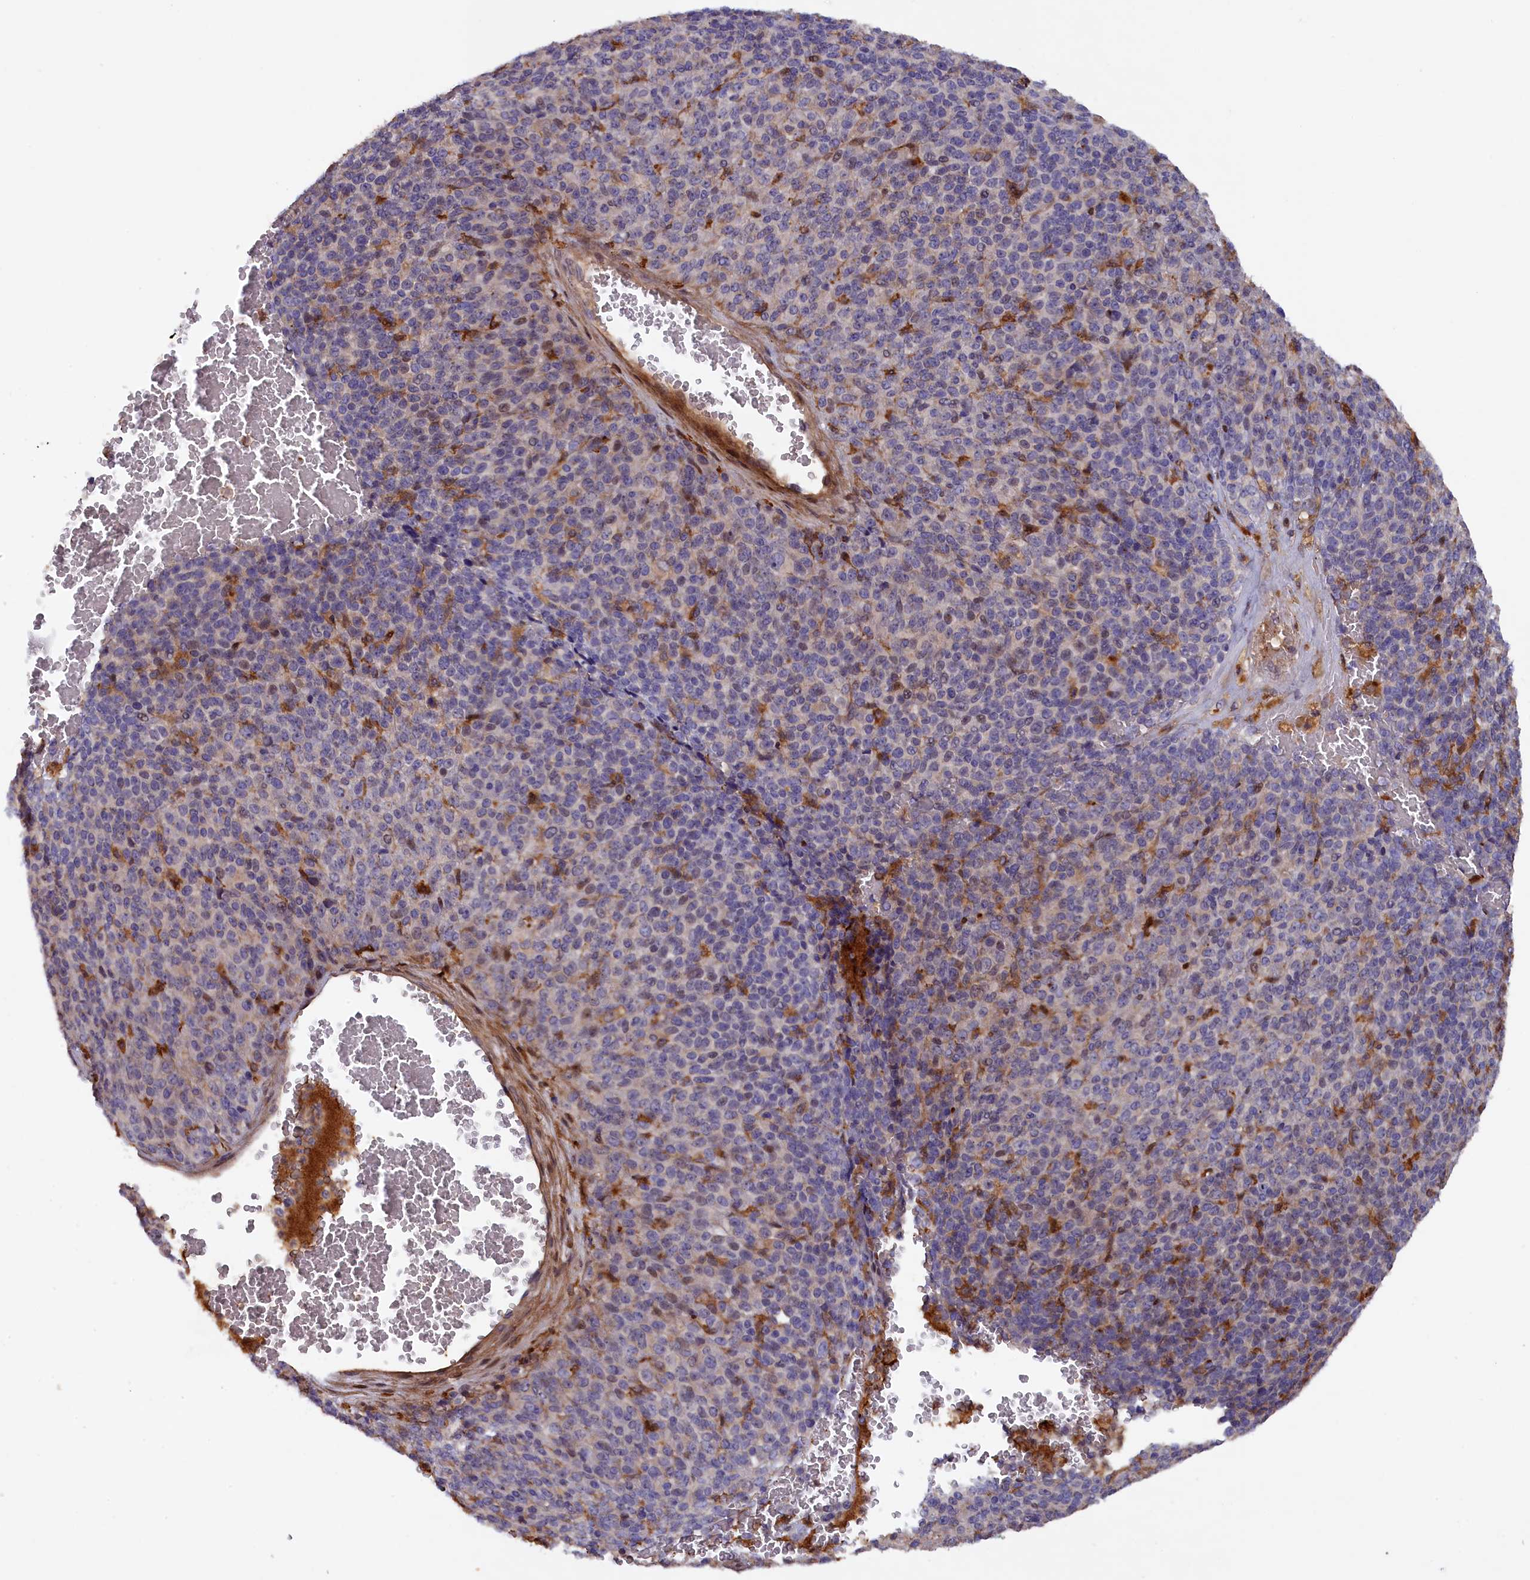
{"staining": {"intensity": "negative", "quantity": "none", "location": "none"}, "tissue": "melanoma", "cell_type": "Tumor cells", "image_type": "cancer", "snomed": [{"axis": "morphology", "description": "Malignant melanoma, Metastatic site"}, {"axis": "topography", "description": "Brain"}], "caption": "Immunohistochemistry of malignant melanoma (metastatic site) displays no staining in tumor cells.", "gene": "FERMT1", "patient": {"sex": "female", "age": 56}}